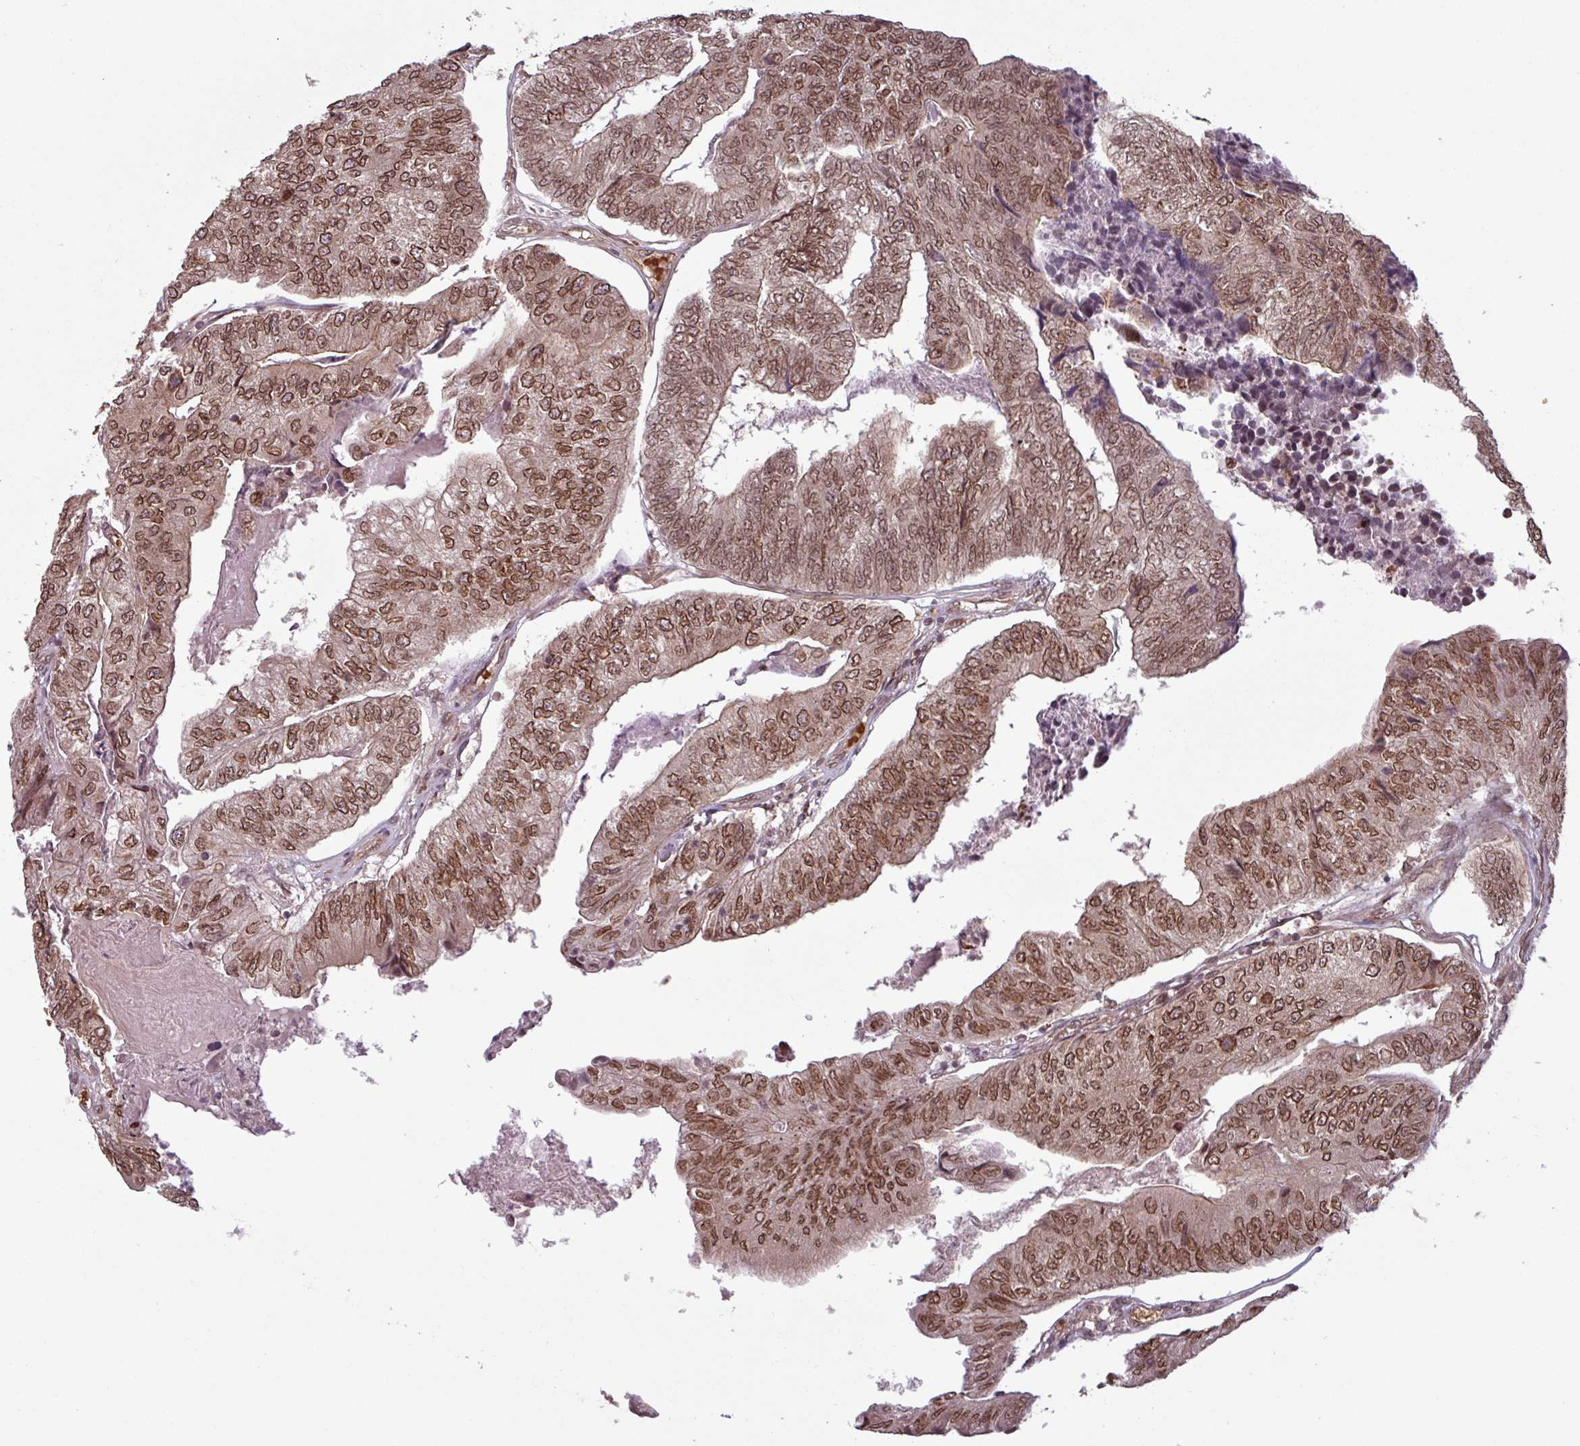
{"staining": {"intensity": "moderate", "quantity": ">75%", "location": "cytoplasmic/membranous,nuclear"}, "tissue": "colorectal cancer", "cell_type": "Tumor cells", "image_type": "cancer", "snomed": [{"axis": "morphology", "description": "Adenocarcinoma, NOS"}, {"axis": "topography", "description": "Colon"}], "caption": "Protein expression analysis of adenocarcinoma (colorectal) displays moderate cytoplasmic/membranous and nuclear staining in approximately >75% of tumor cells.", "gene": "RBM4B", "patient": {"sex": "female", "age": 67}}